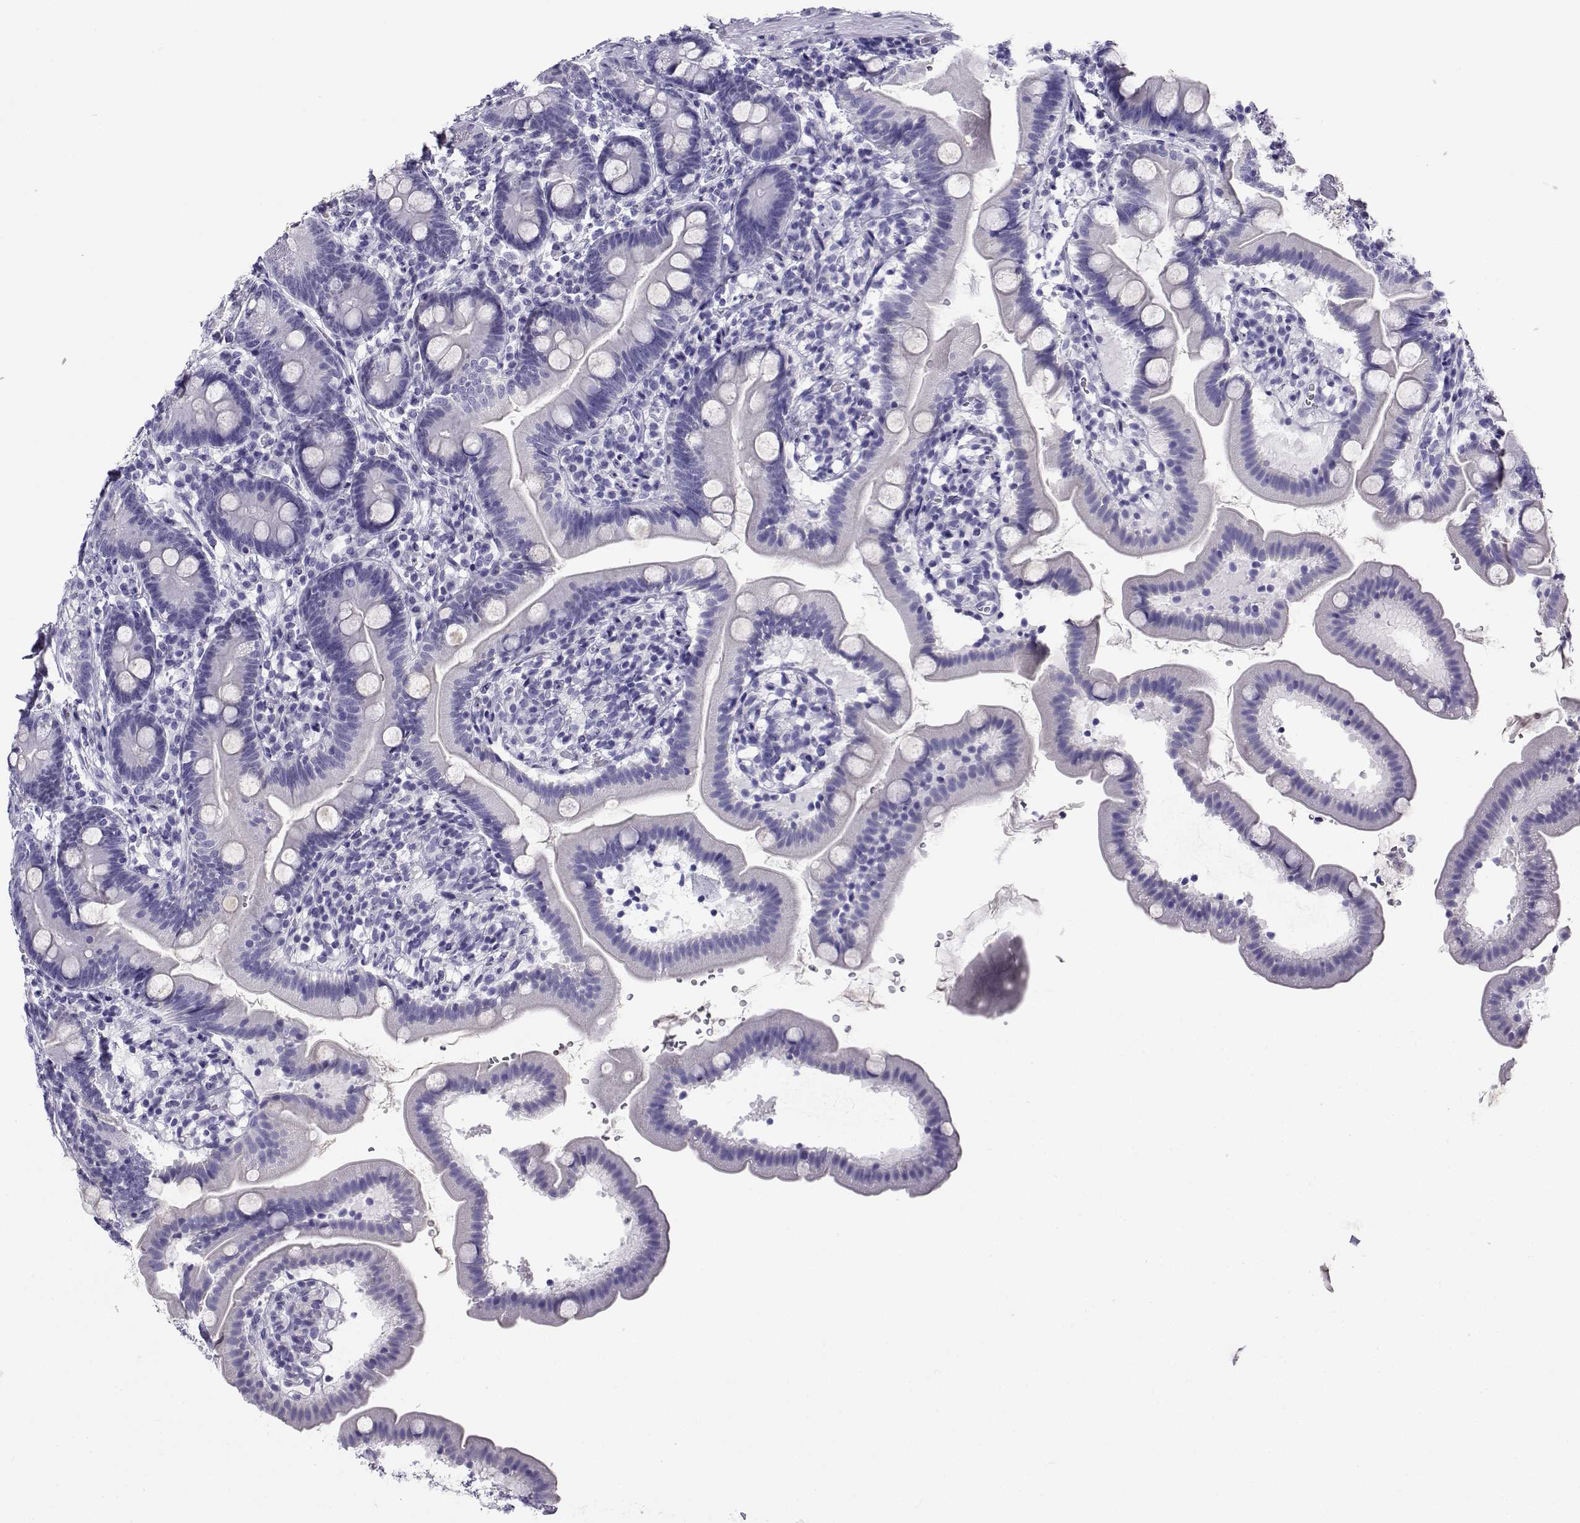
{"staining": {"intensity": "negative", "quantity": "none", "location": "none"}, "tissue": "duodenum", "cell_type": "Glandular cells", "image_type": "normal", "snomed": [{"axis": "morphology", "description": "Normal tissue, NOS"}, {"axis": "topography", "description": "Duodenum"}], "caption": "IHC histopathology image of benign duodenum: human duodenum stained with DAB demonstrates no significant protein staining in glandular cells. (DAB IHC with hematoxylin counter stain).", "gene": "CABS1", "patient": {"sex": "female", "age": 67}}